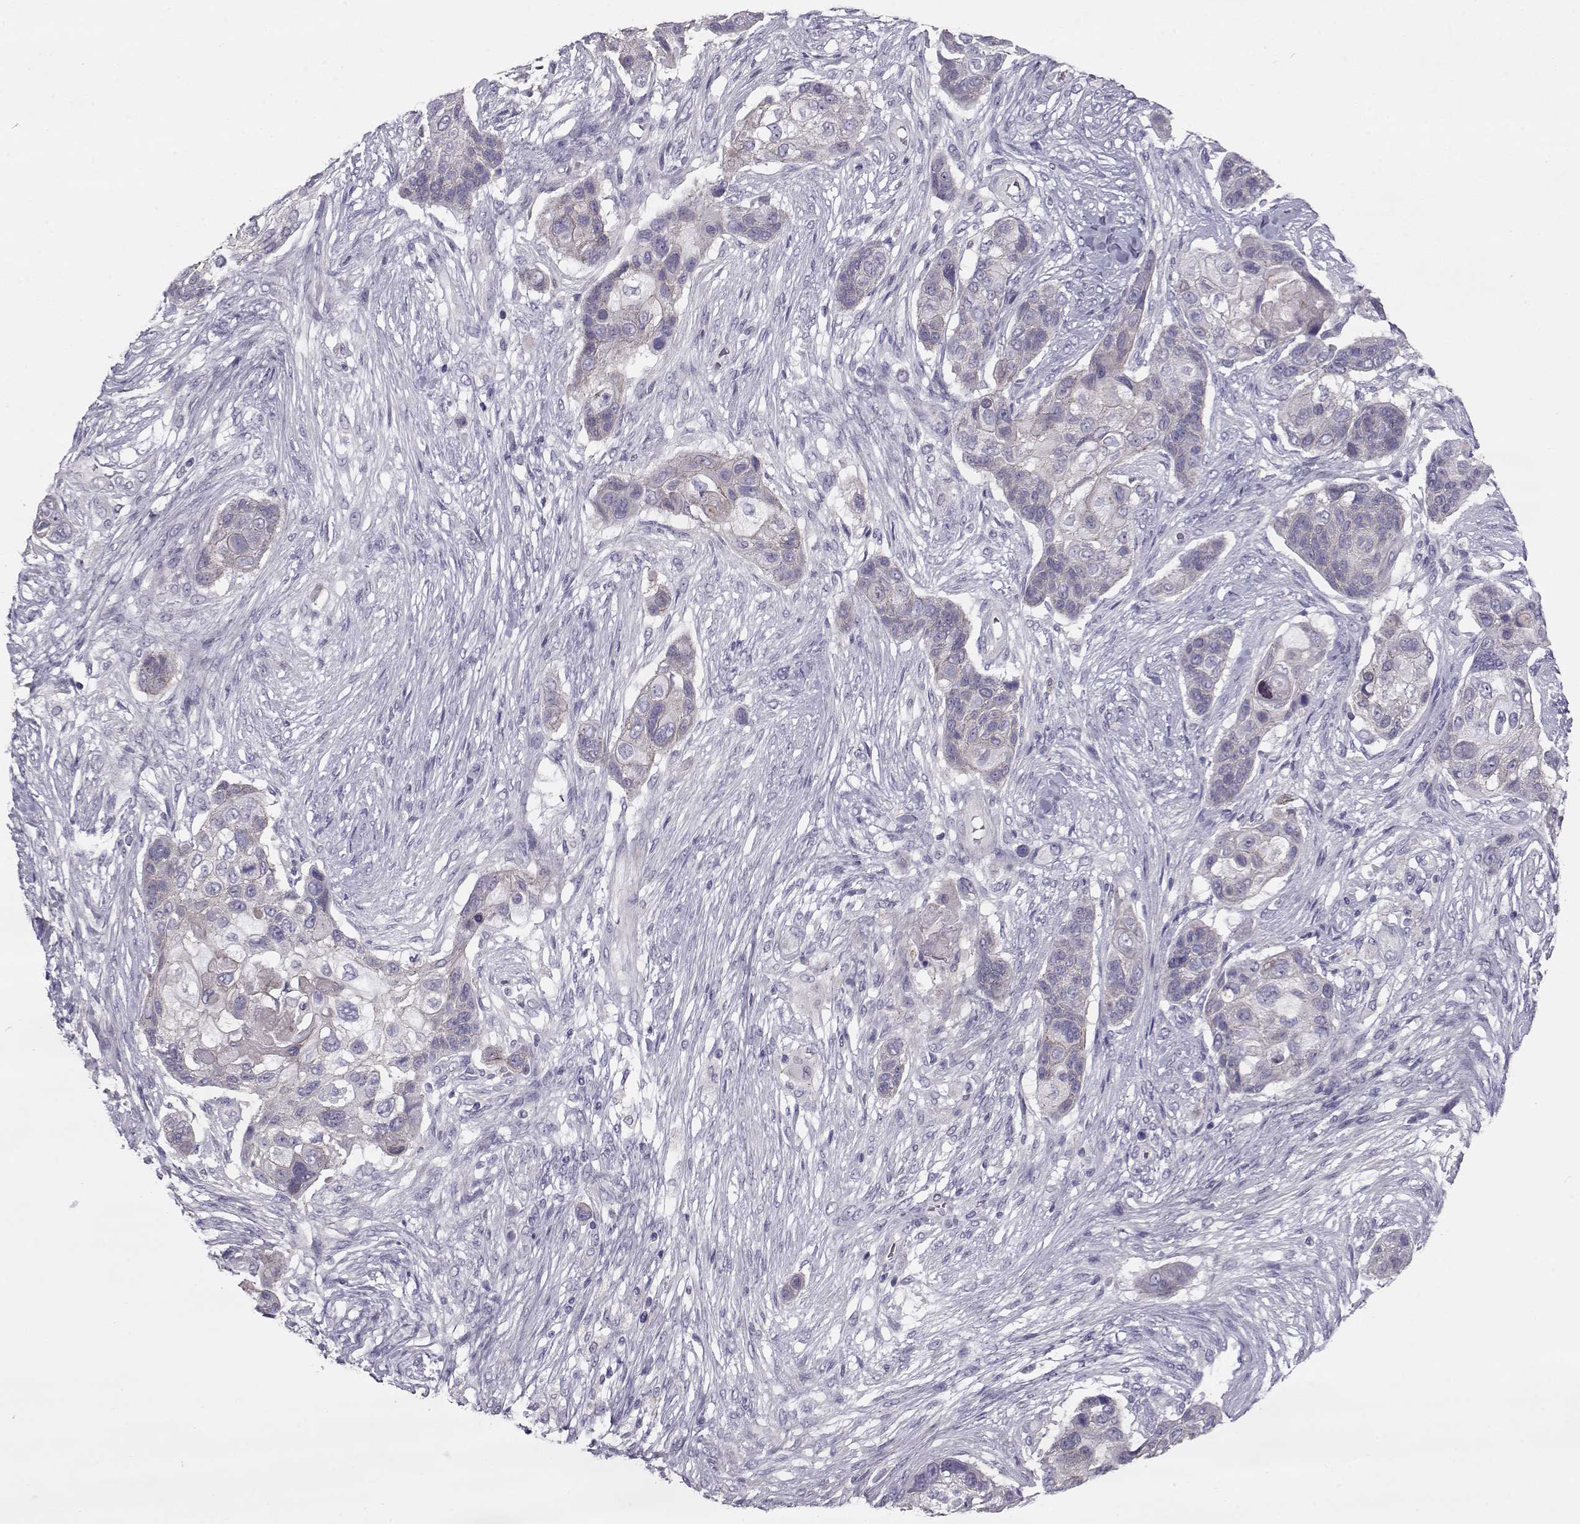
{"staining": {"intensity": "negative", "quantity": "none", "location": "none"}, "tissue": "lung cancer", "cell_type": "Tumor cells", "image_type": "cancer", "snomed": [{"axis": "morphology", "description": "Squamous cell carcinoma, NOS"}, {"axis": "topography", "description": "Lung"}], "caption": "Immunohistochemistry (IHC) of squamous cell carcinoma (lung) displays no expression in tumor cells. (DAB IHC with hematoxylin counter stain).", "gene": "GRK1", "patient": {"sex": "male", "age": 69}}